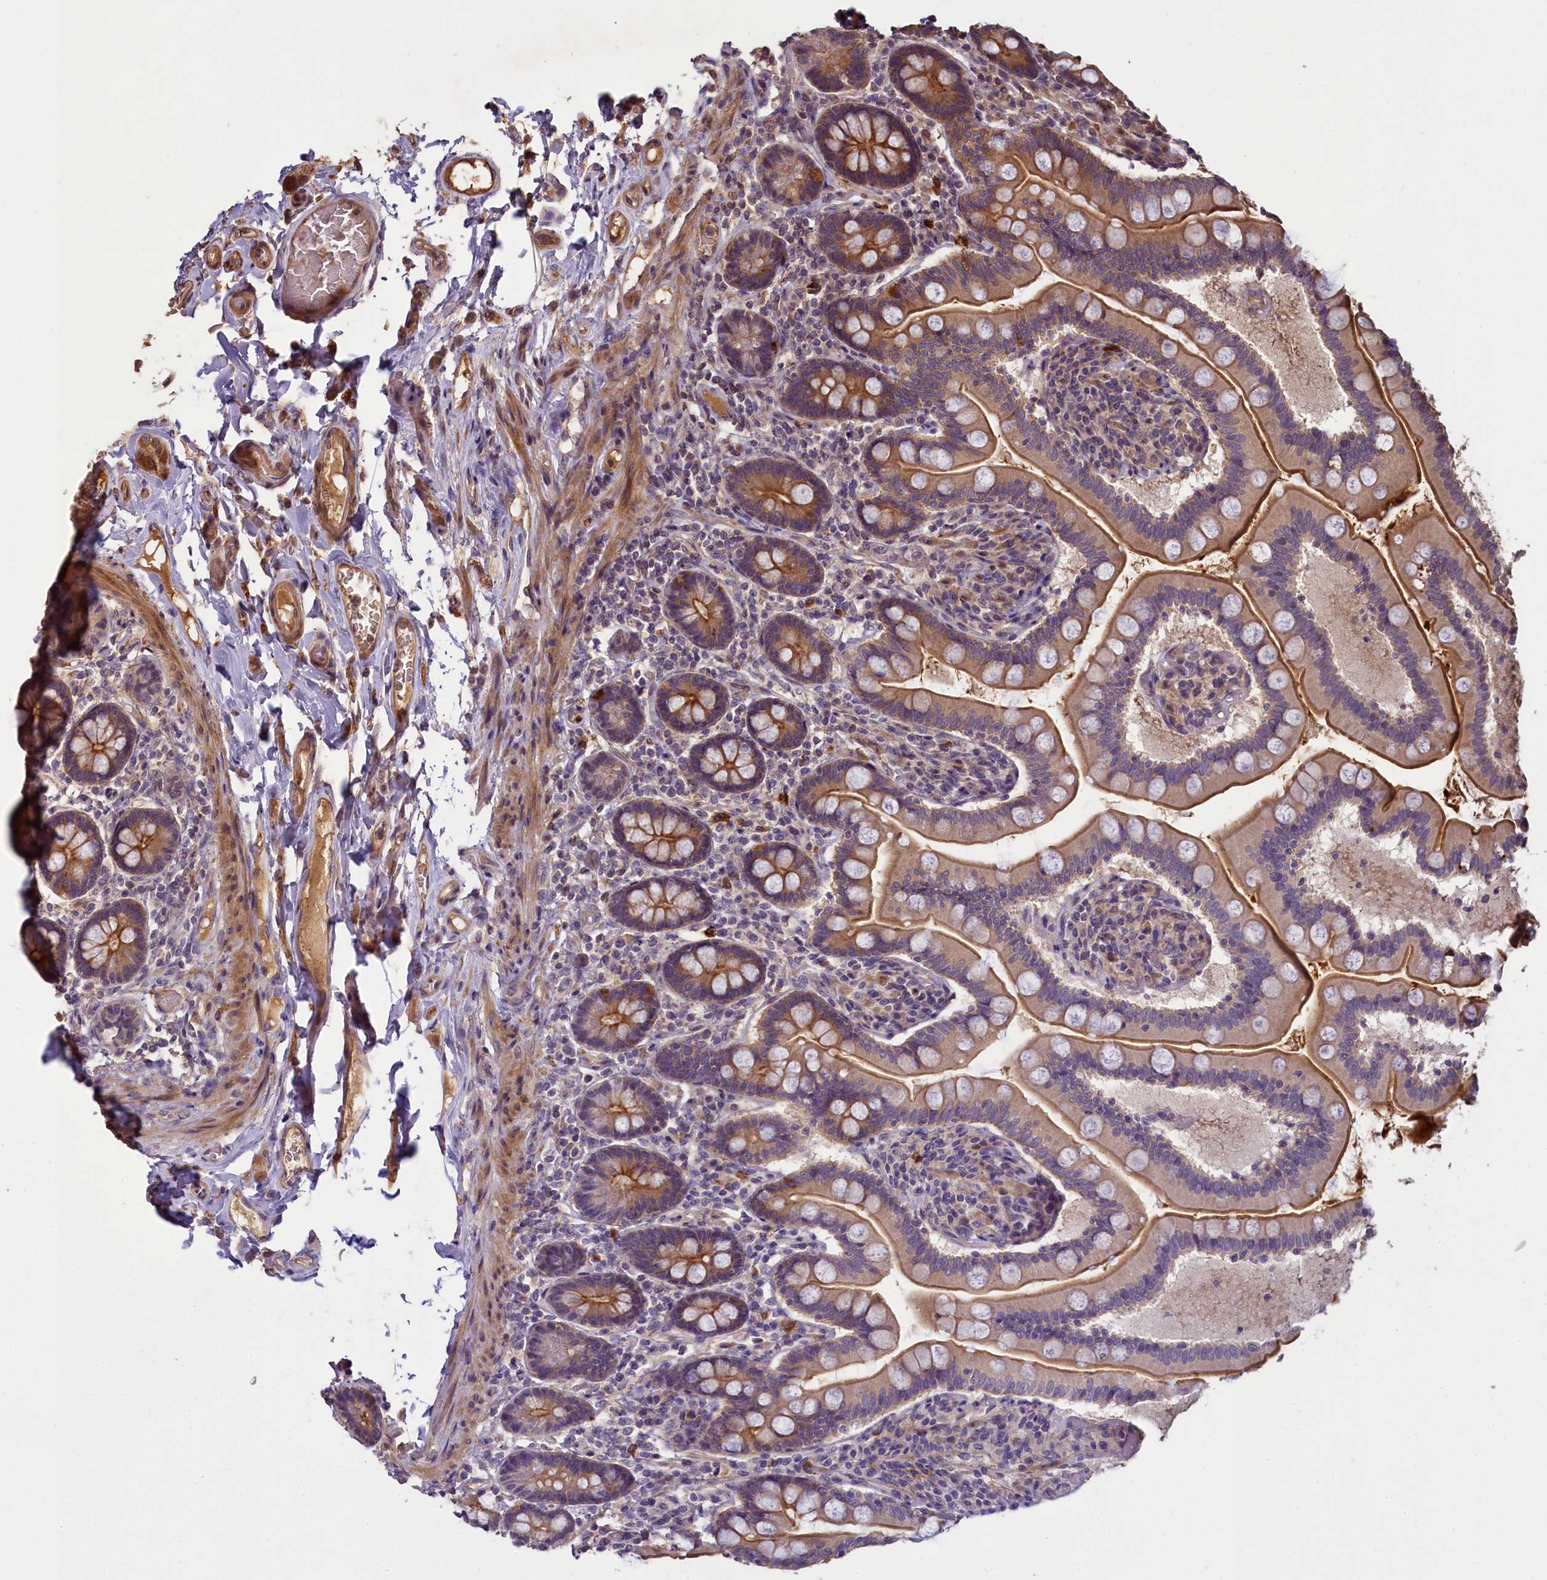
{"staining": {"intensity": "moderate", "quantity": ">75%", "location": "cytoplasmic/membranous"}, "tissue": "small intestine", "cell_type": "Glandular cells", "image_type": "normal", "snomed": [{"axis": "morphology", "description": "Normal tissue, NOS"}, {"axis": "topography", "description": "Small intestine"}], "caption": "A brown stain labels moderate cytoplasmic/membranous staining of a protein in glandular cells of normal human small intestine.", "gene": "NUDT6", "patient": {"sex": "female", "age": 64}}